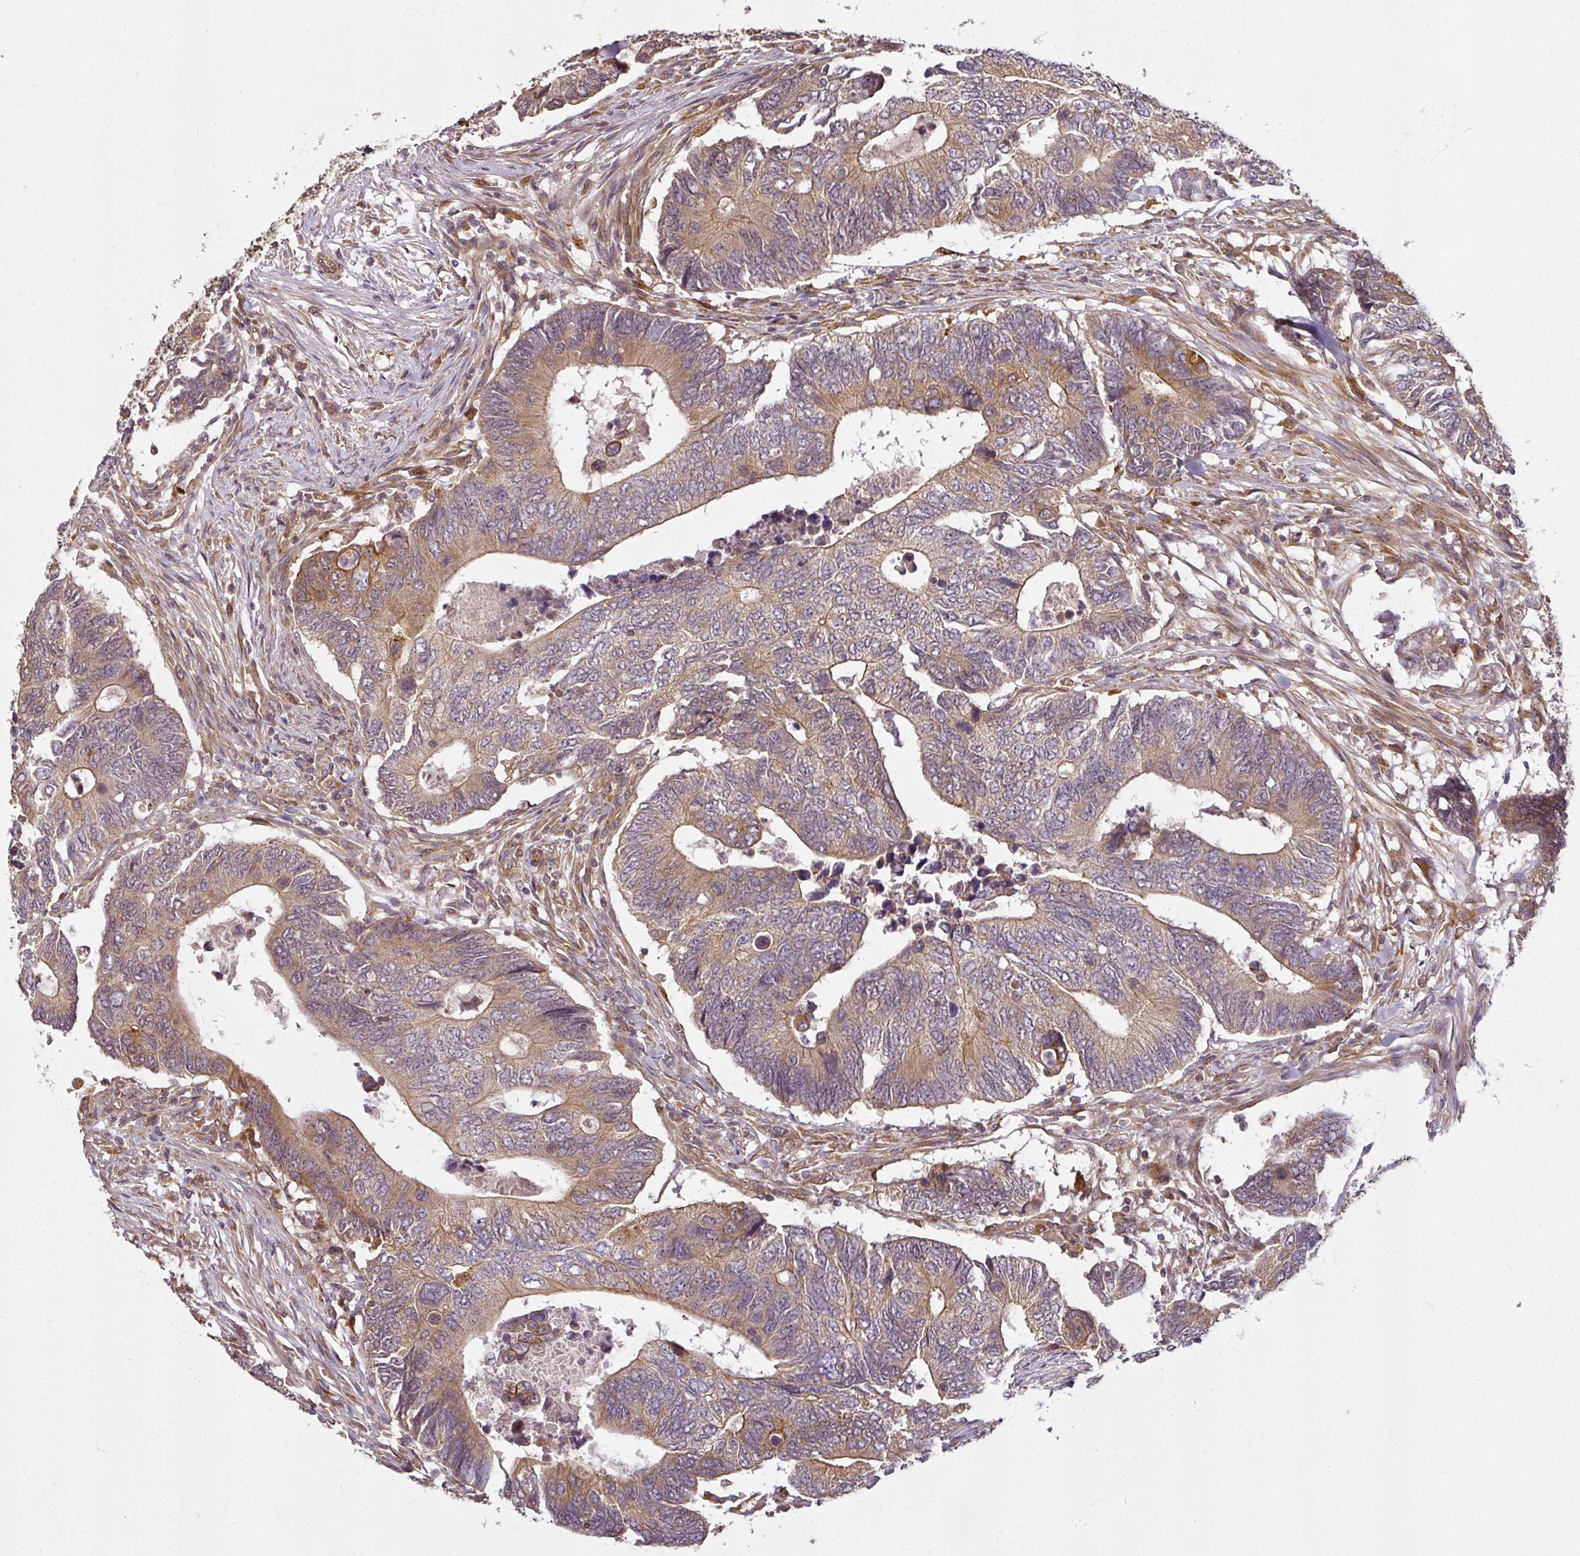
{"staining": {"intensity": "moderate", "quantity": ">75%", "location": "cytoplasmic/membranous"}, "tissue": "colorectal cancer", "cell_type": "Tumor cells", "image_type": "cancer", "snomed": [{"axis": "morphology", "description": "Adenocarcinoma, NOS"}, {"axis": "topography", "description": "Colon"}], "caption": "The immunohistochemical stain labels moderate cytoplasmic/membranous expression in tumor cells of adenocarcinoma (colorectal) tissue. Nuclei are stained in blue.", "gene": "DIMT1", "patient": {"sex": "male", "age": 87}}